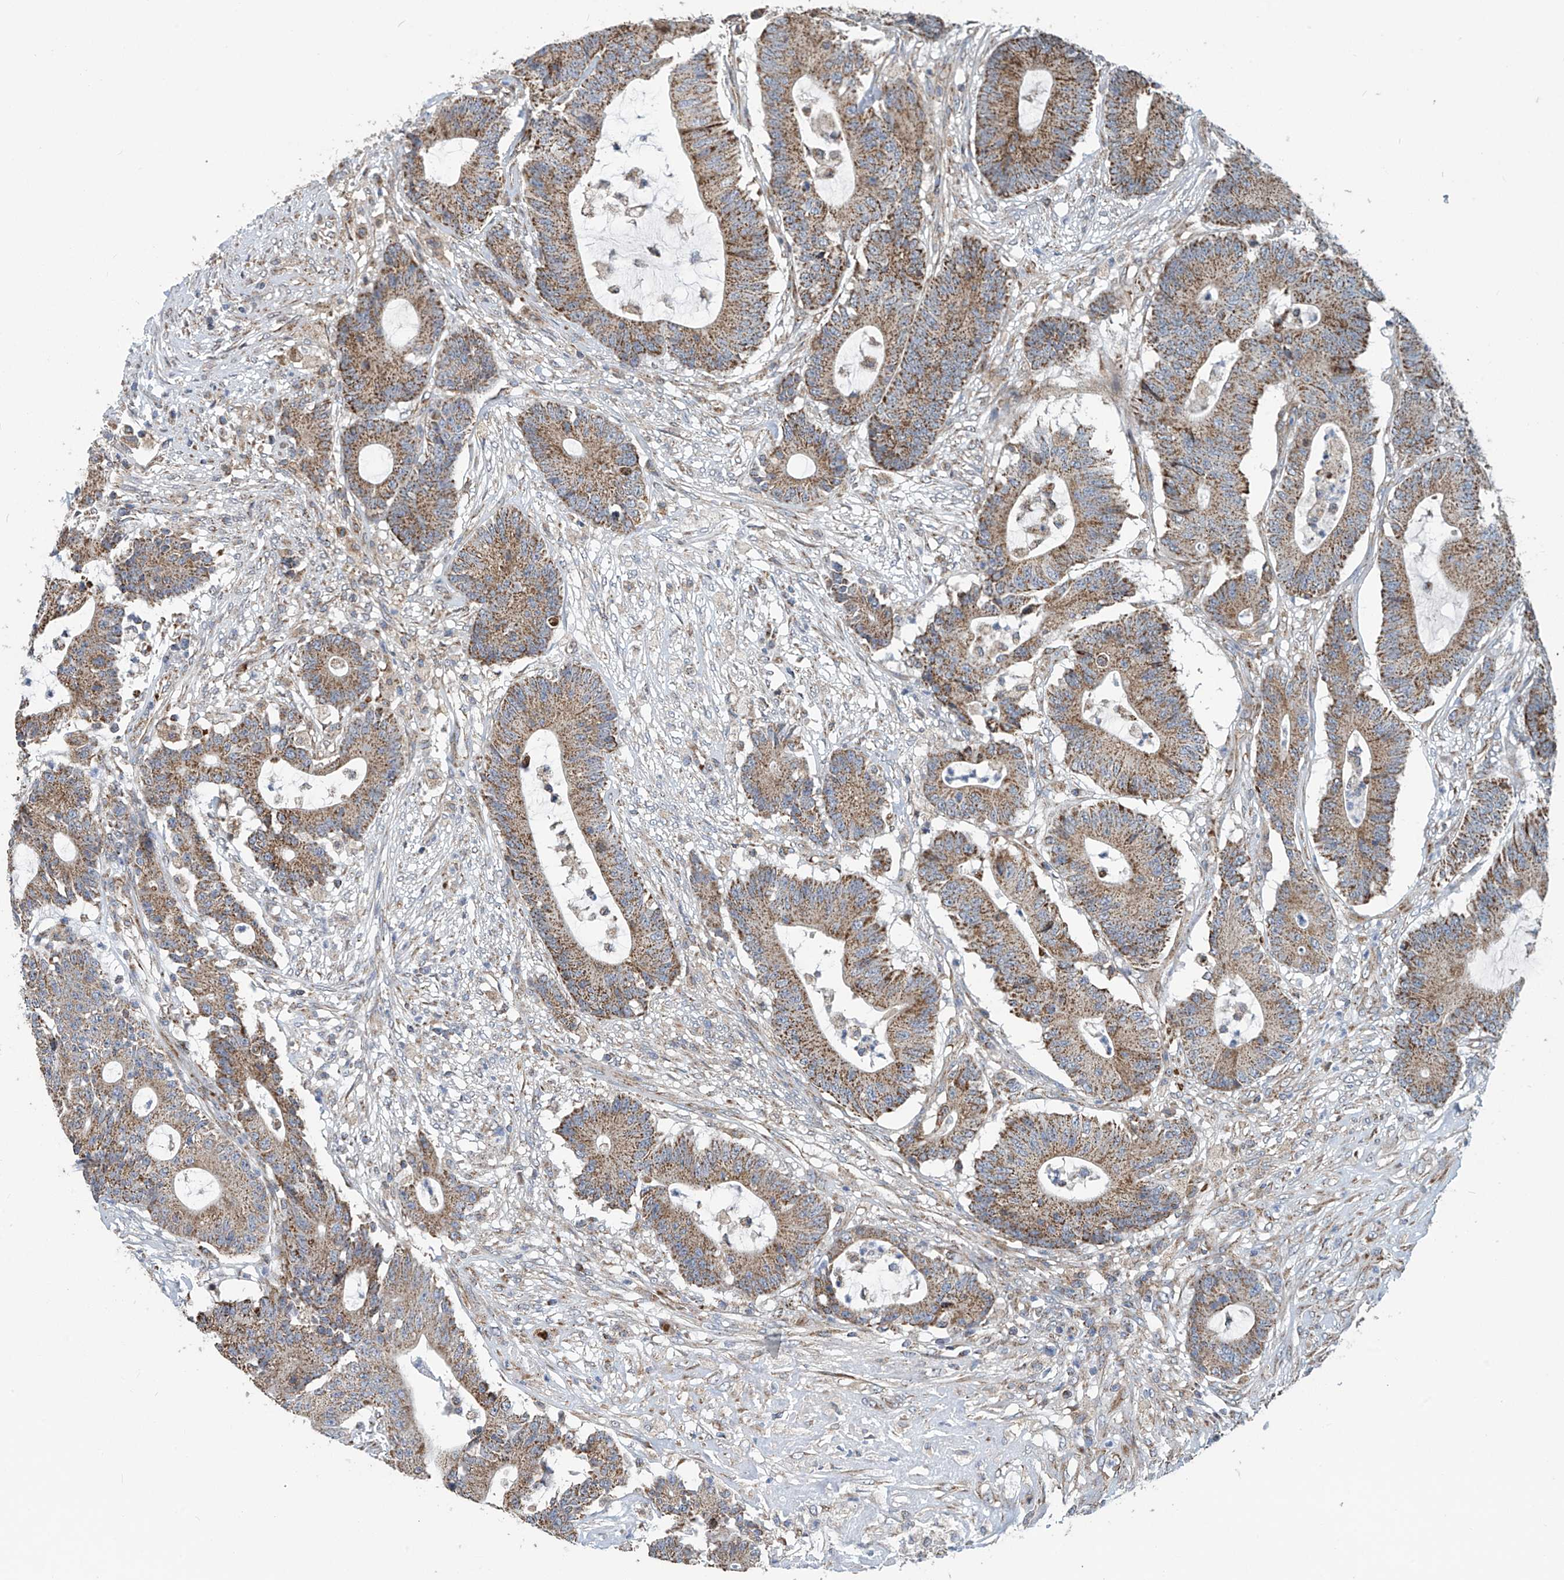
{"staining": {"intensity": "moderate", "quantity": ">75%", "location": "cytoplasmic/membranous"}, "tissue": "colorectal cancer", "cell_type": "Tumor cells", "image_type": "cancer", "snomed": [{"axis": "morphology", "description": "Adenocarcinoma, NOS"}, {"axis": "topography", "description": "Colon"}], "caption": "There is medium levels of moderate cytoplasmic/membranous expression in tumor cells of adenocarcinoma (colorectal), as demonstrated by immunohistochemical staining (brown color).", "gene": "COMMD1", "patient": {"sex": "female", "age": 84}}